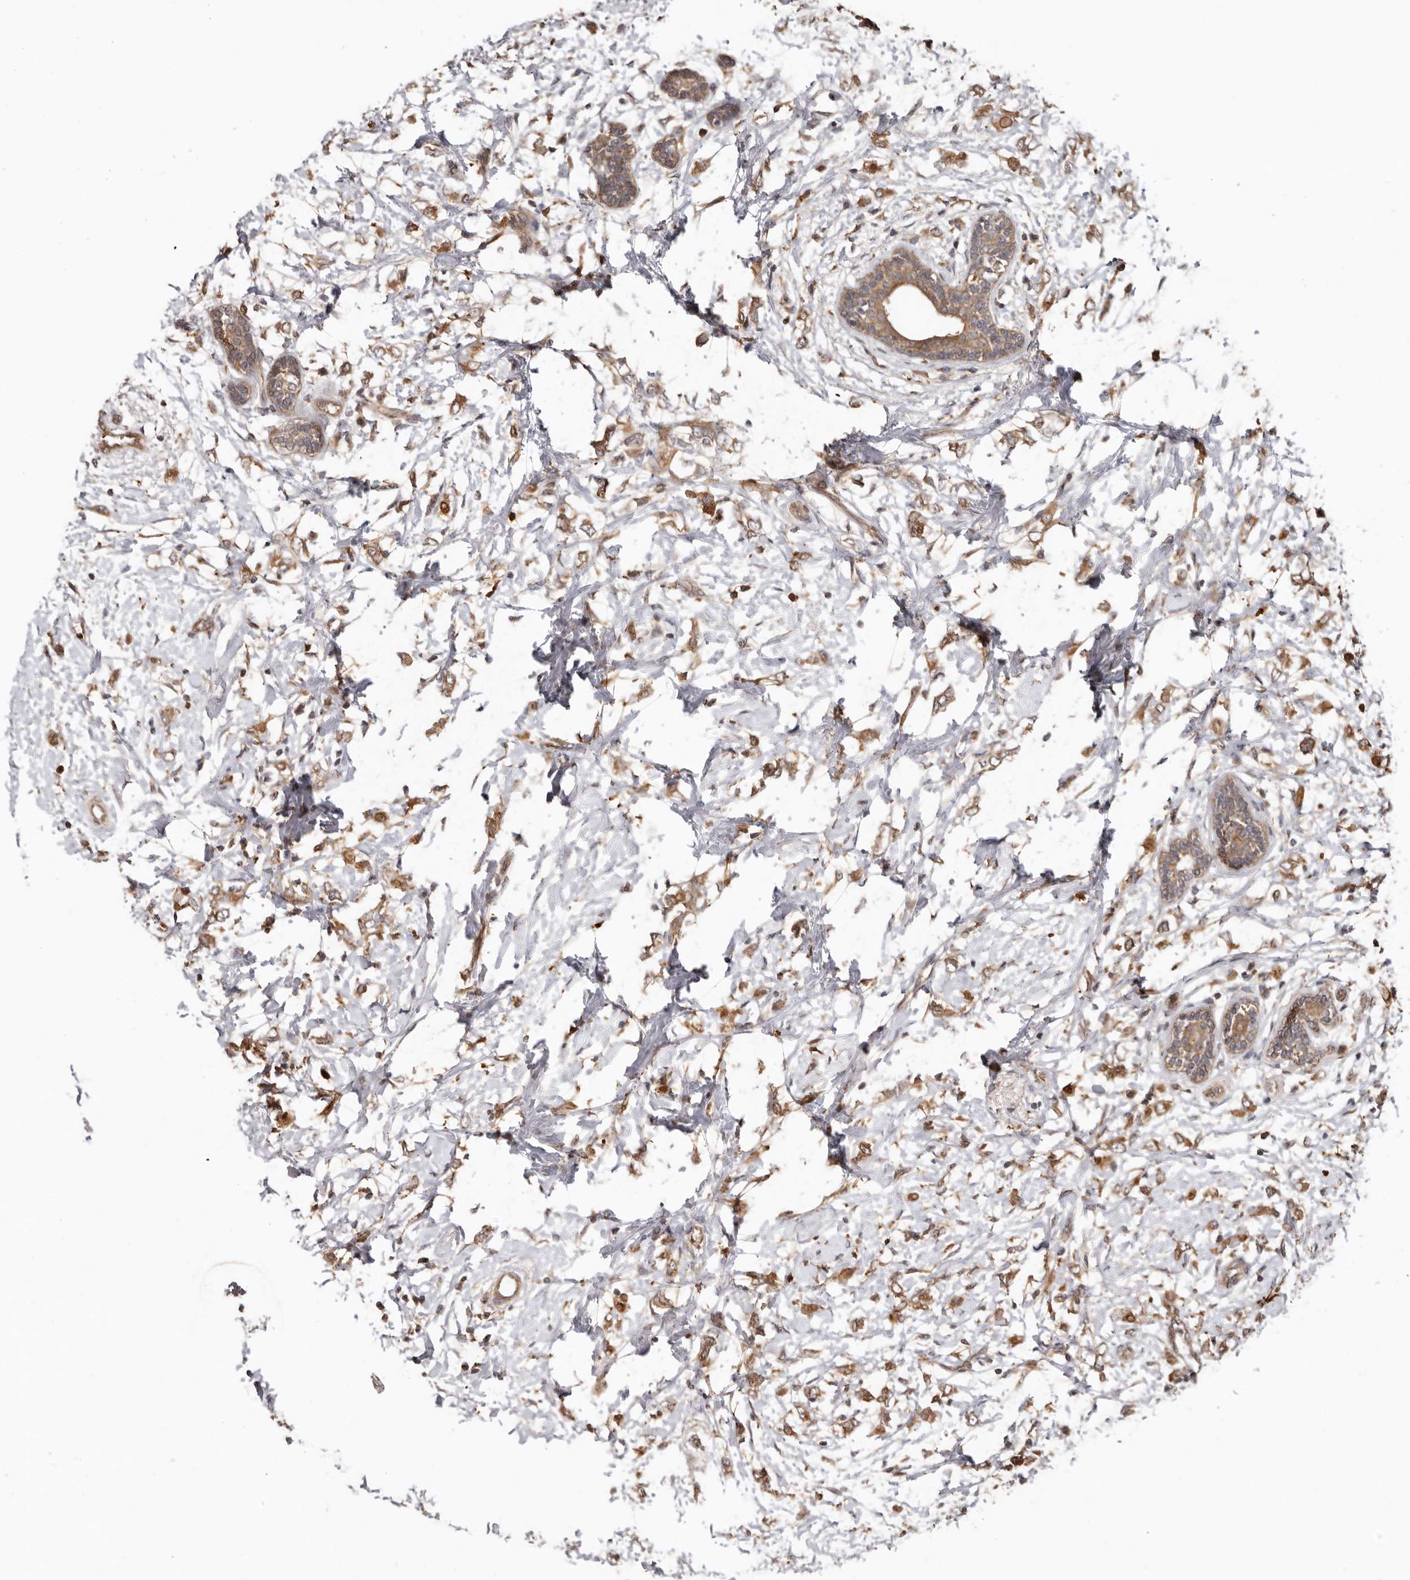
{"staining": {"intensity": "moderate", "quantity": ">75%", "location": "cytoplasmic/membranous"}, "tissue": "breast cancer", "cell_type": "Tumor cells", "image_type": "cancer", "snomed": [{"axis": "morphology", "description": "Normal tissue, NOS"}, {"axis": "morphology", "description": "Lobular carcinoma"}, {"axis": "topography", "description": "Breast"}], "caption": "Moderate cytoplasmic/membranous expression is present in about >75% of tumor cells in lobular carcinoma (breast).", "gene": "RSPO2", "patient": {"sex": "female", "age": 47}}